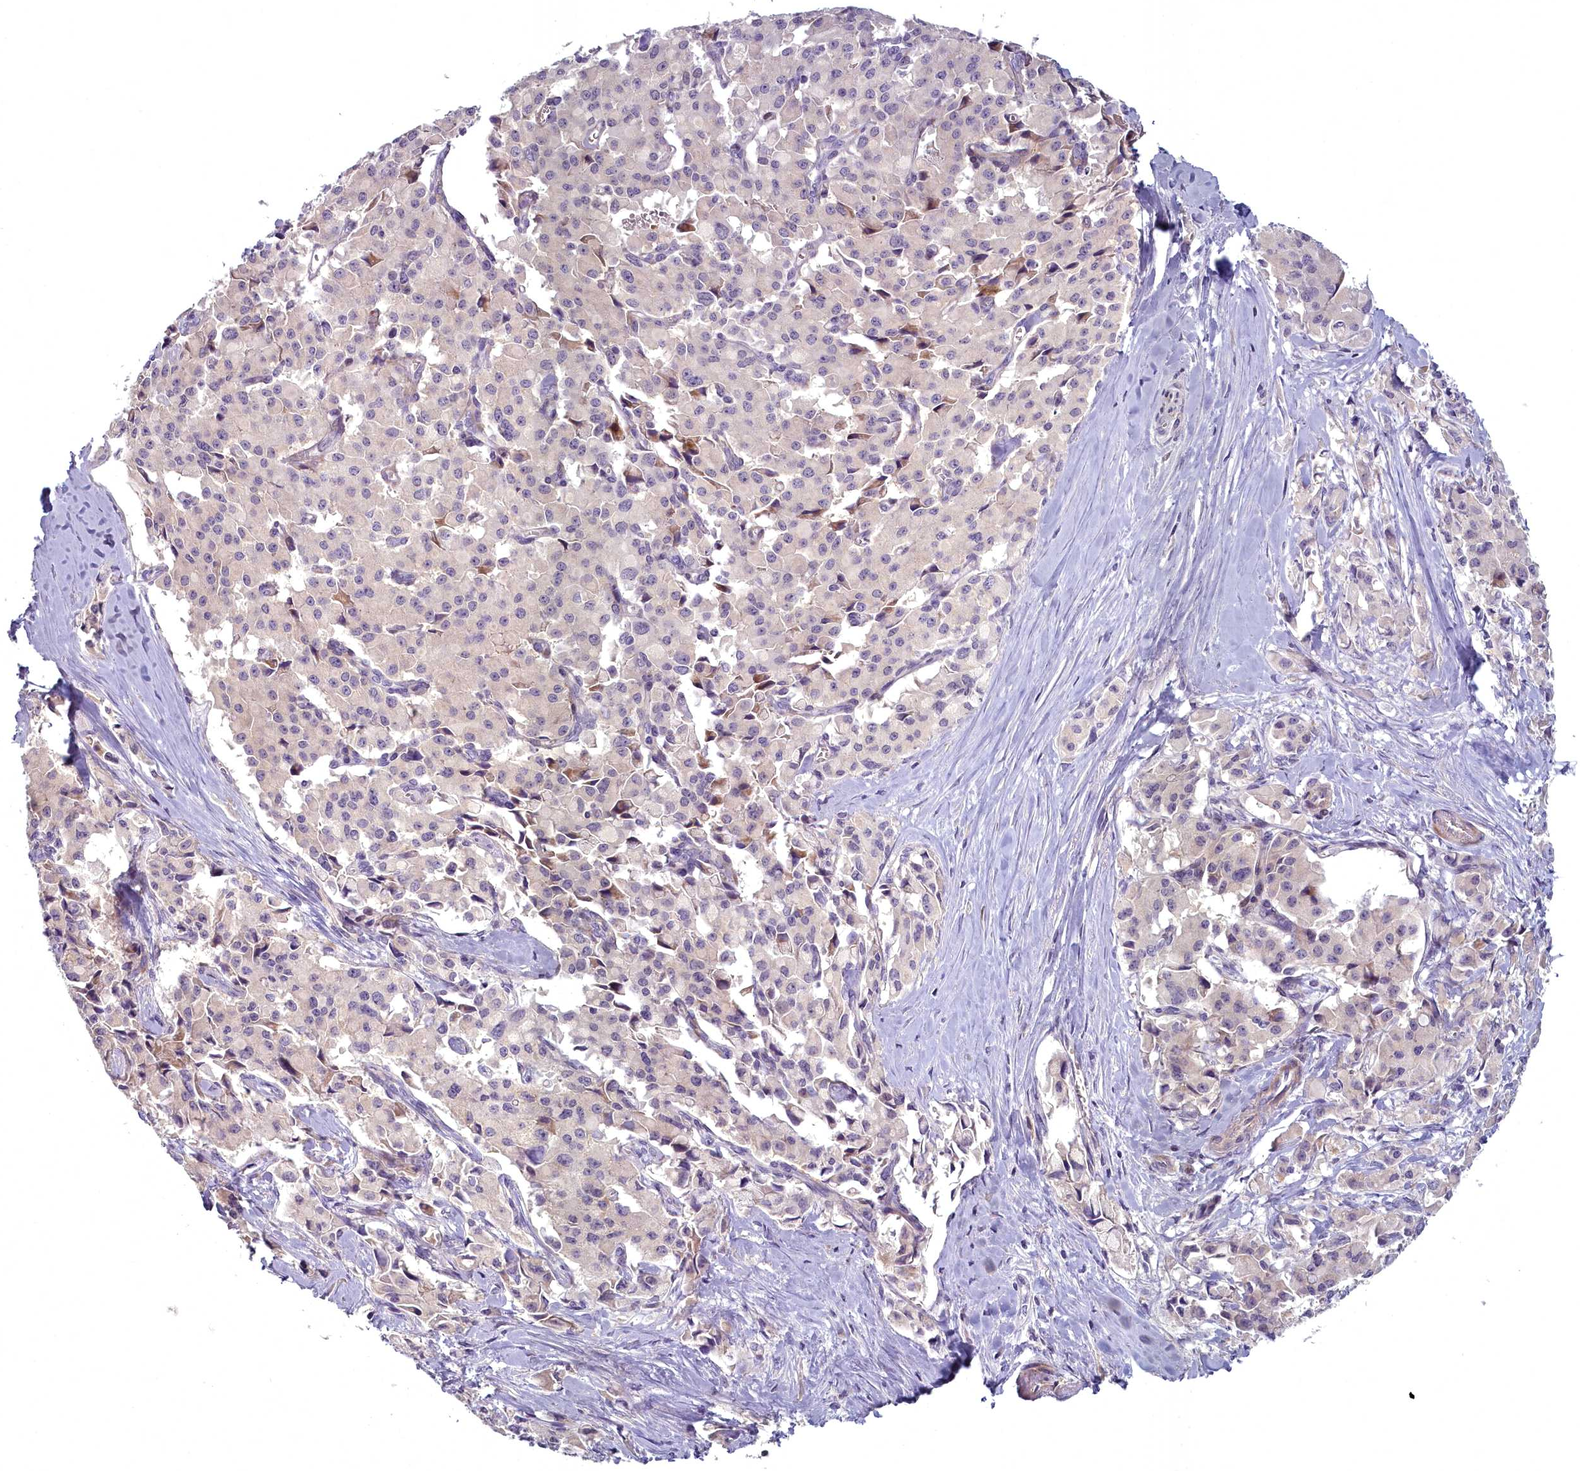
{"staining": {"intensity": "weak", "quantity": "<25%", "location": "cytoplasmic/membranous"}, "tissue": "pancreatic cancer", "cell_type": "Tumor cells", "image_type": "cancer", "snomed": [{"axis": "morphology", "description": "Adenocarcinoma, NOS"}, {"axis": "topography", "description": "Pancreas"}], "caption": "IHC of human pancreatic cancer exhibits no expression in tumor cells.", "gene": "ARL15", "patient": {"sex": "male", "age": 65}}